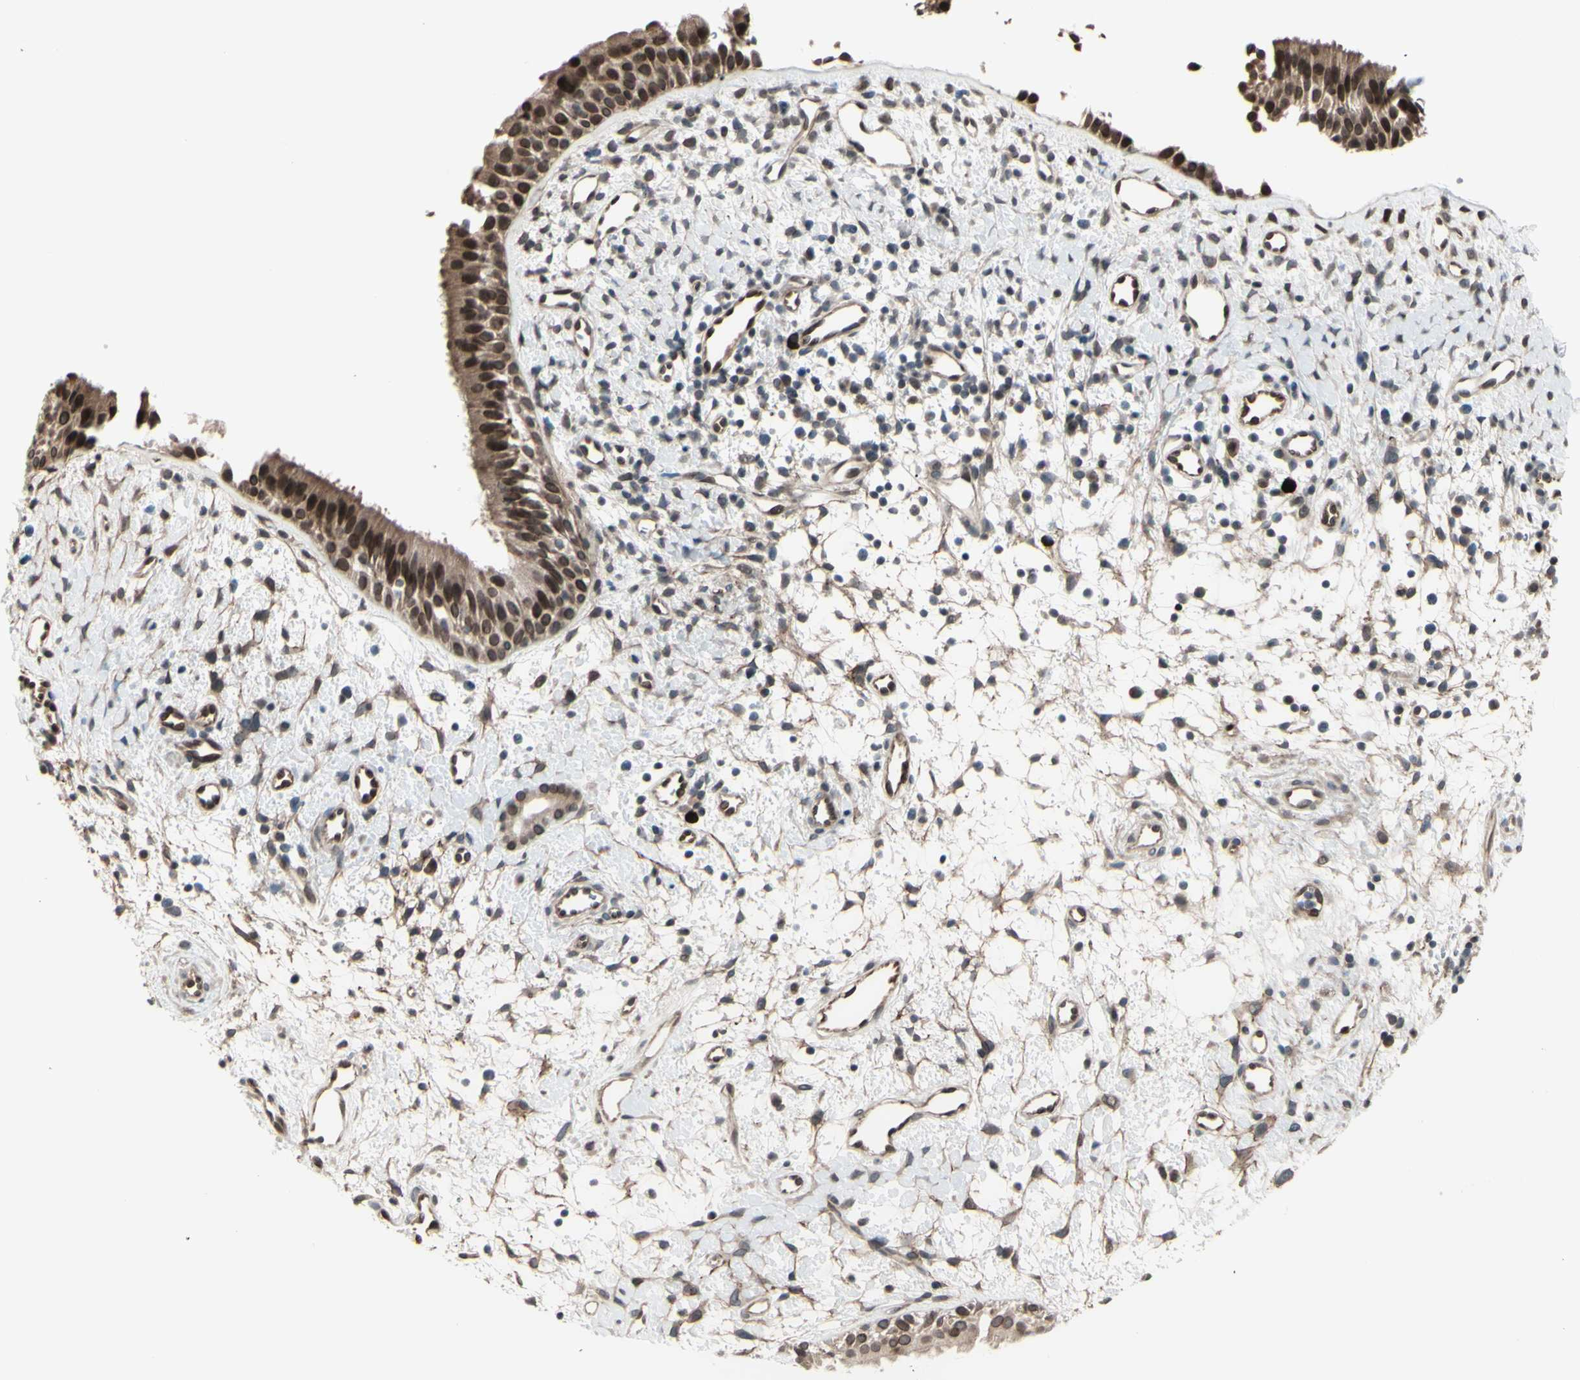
{"staining": {"intensity": "moderate", "quantity": ">75%", "location": "cytoplasmic/membranous,nuclear"}, "tissue": "nasopharynx", "cell_type": "Respiratory epithelial cells", "image_type": "normal", "snomed": [{"axis": "morphology", "description": "Normal tissue, NOS"}, {"axis": "topography", "description": "Nasopharynx"}], "caption": "Immunohistochemistry (IHC) of benign nasopharynx shows medium levels of moderate cytoplasmic/membranous,nuclear positivity in about >75% of respiratory epithelial cells. Immunohistochemistry stains the protein in brown and the nuclei are stained blue.", "gene": "MLF2", "patient": {"sex": "male", "age": 22}}